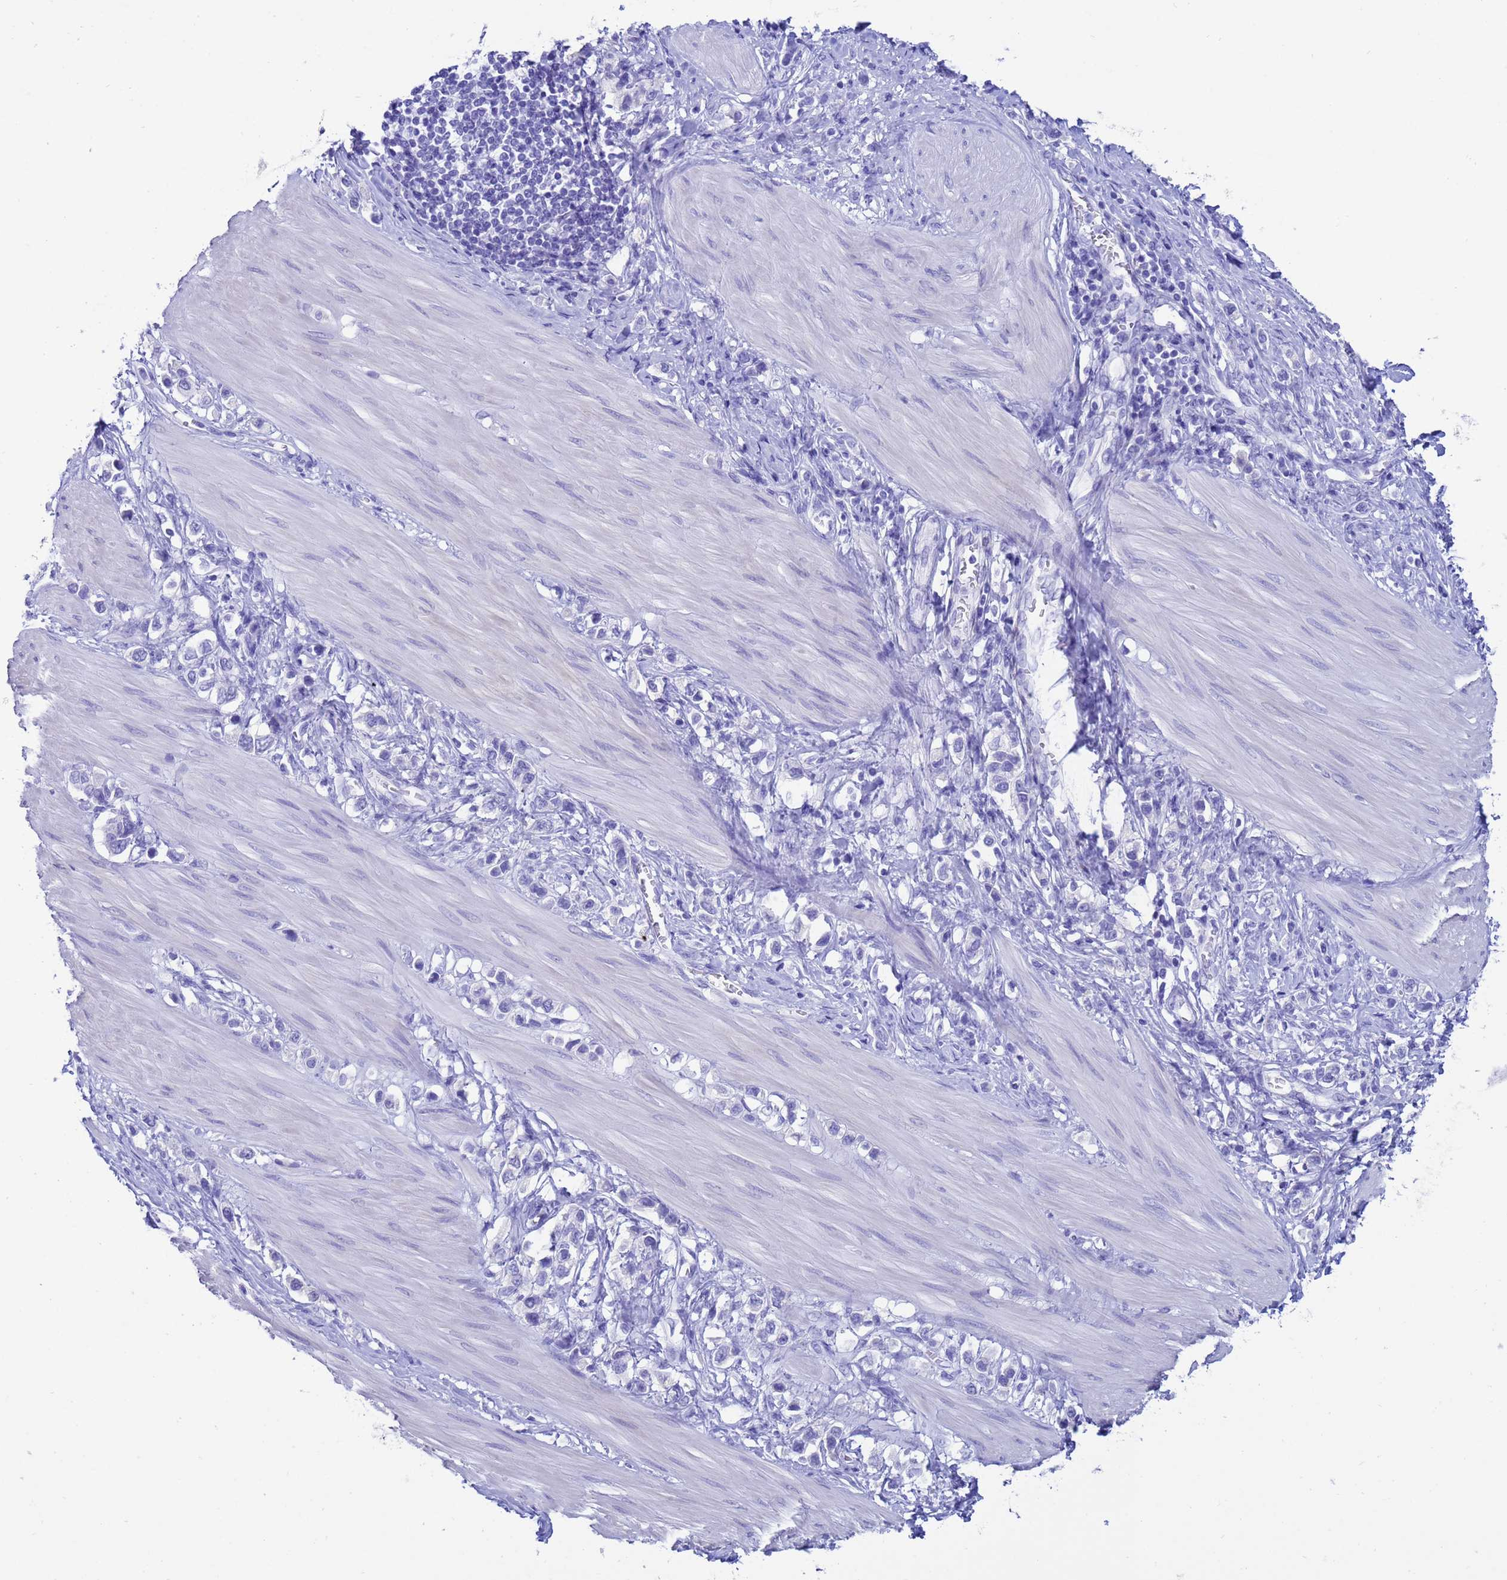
{"staining": {"intensity": "negative", "quantity": "none", "location": "none"}, "tissue": "stomach cancer", "cell_type": "Tumor cells", "image_type": "cancer", "snomed": [{"axis": "morphology", "description": "Adenocarcinoma, NOS"}, {"axis": "topography", "description": "Stomach"}], "caption": "The histopathology image displays no significant positivity in tumor cells of stomach adenocarcinoma. (Immunohistochemistry (ihc), brightfield microscopy, high magnification).", "gene": "AKR1C2", "patient": {"sex": "female", "age": 65}}